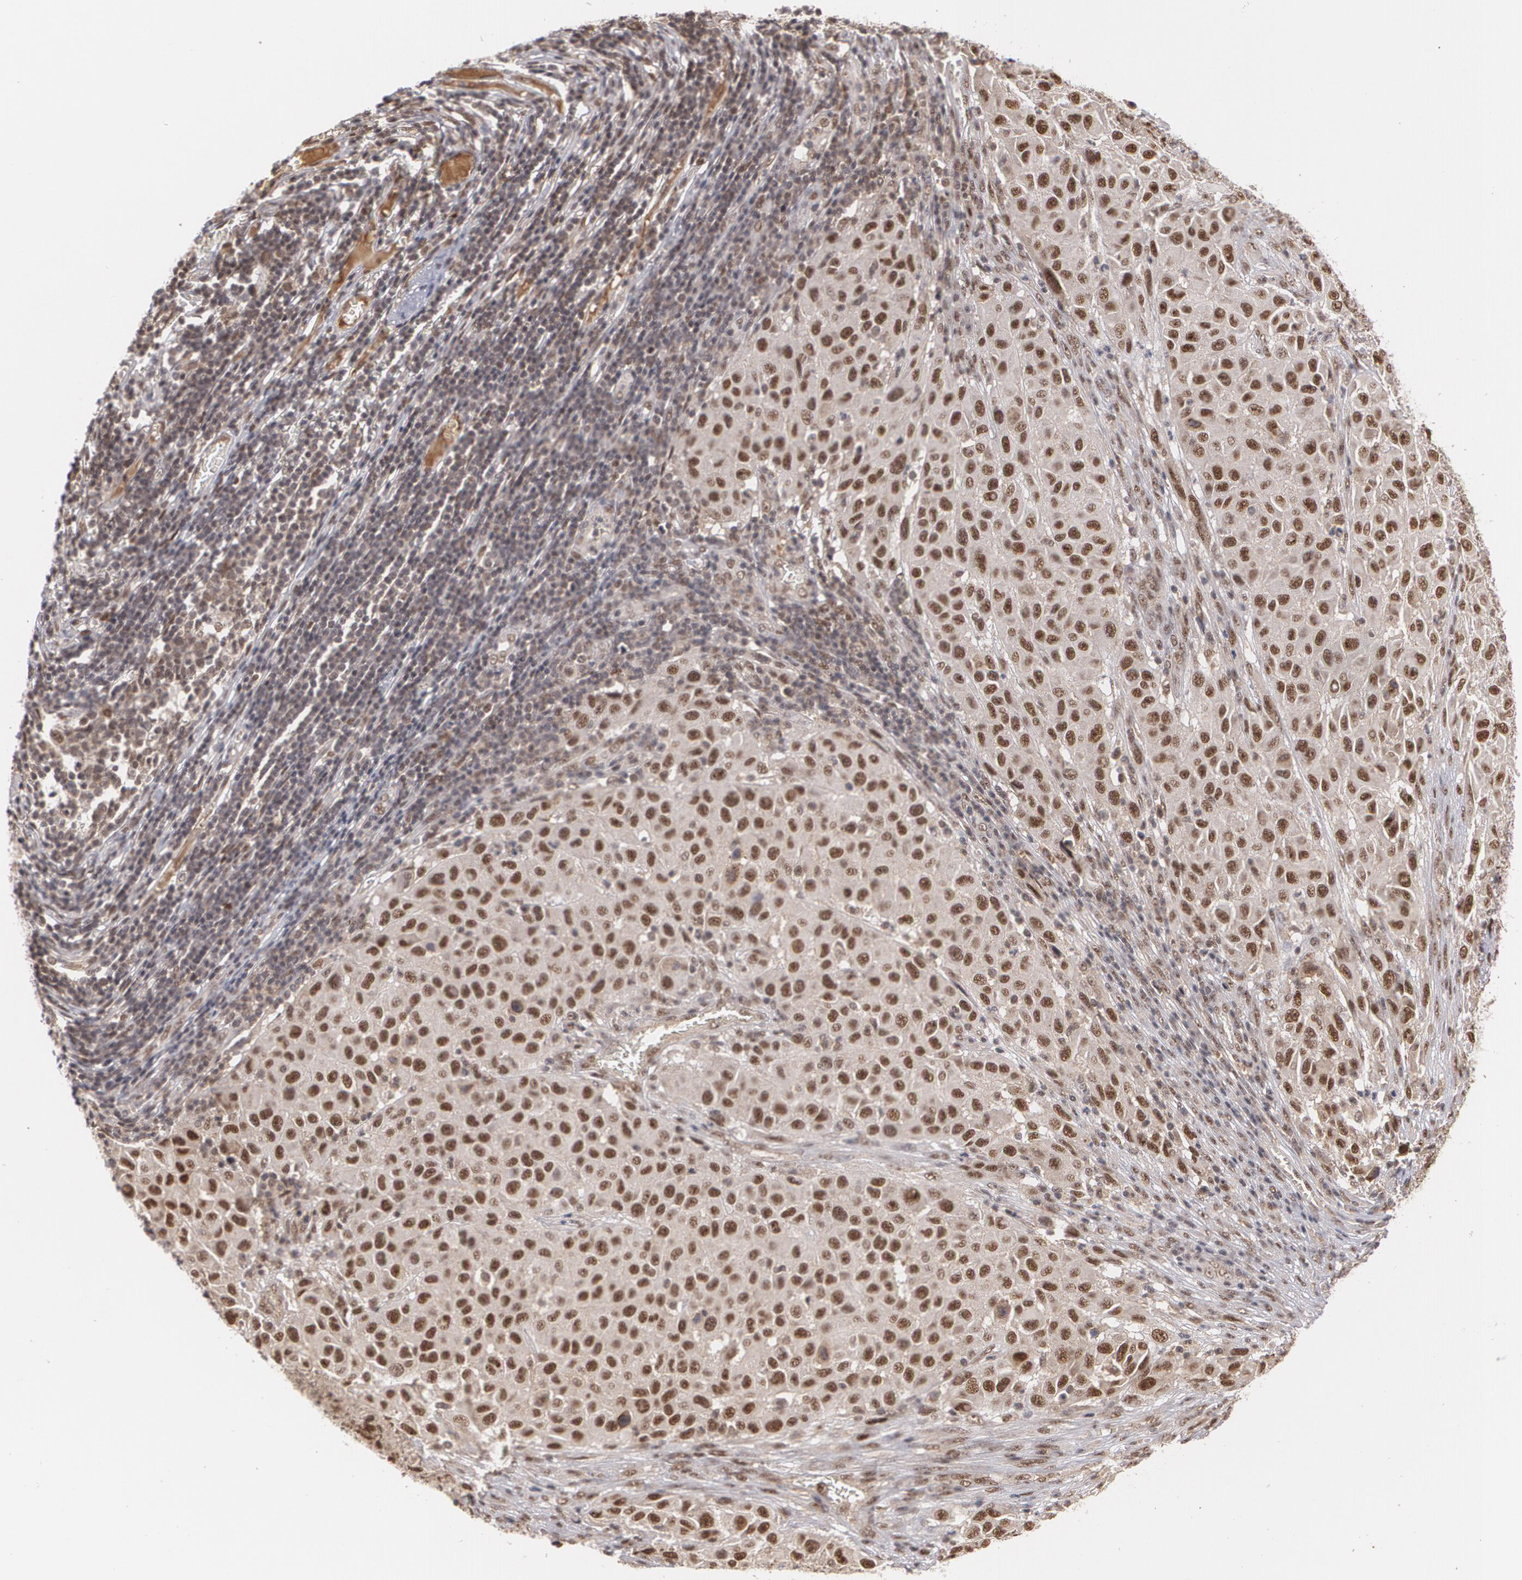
{"staining": {"intensity": "moderate", "quantity": ">75%", "location": "nuclear"}, "tissue": "melanoma", "cell_type": "Tumor cells", "image_type": "cancer", "snomed": [{"axis": "morphology", "description": "Malignant melanoma, Metastatic site"}, {"axis": "topography", "description": "Lymph node"}], "caption": "Immunohistochemical staining of melanoma shows moderate nuclear protein staining in approximately >75% of tumor cells.", "gene": "ZNF234", "patient": {"sex": "male", "age": 61}}